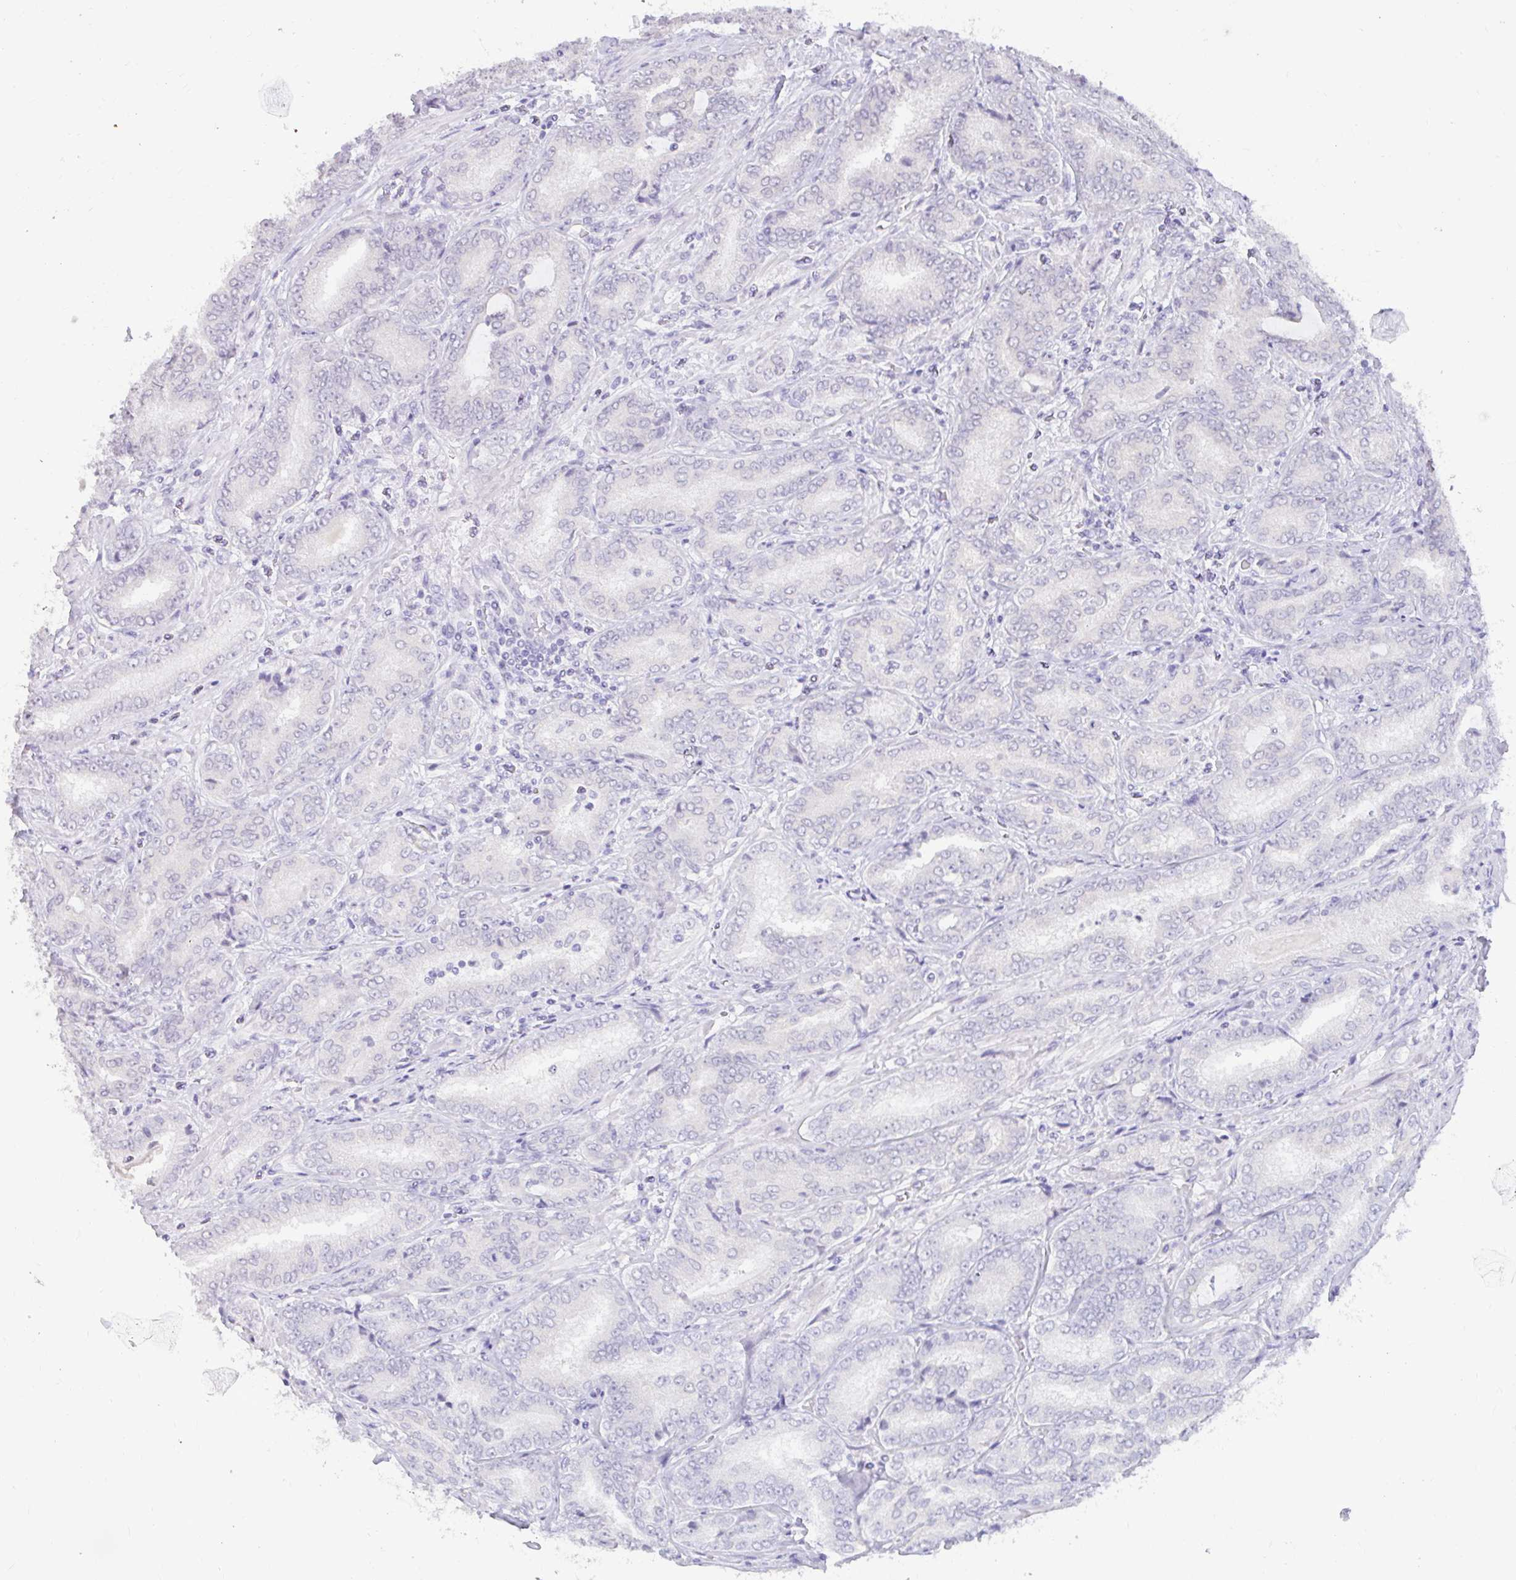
{"staining": {"intensity": "negative", "quantity": "none", "location": "none"}, "tissue": "prostate cancer", "cell_type": "Tumor cells", "image_type": "cancer", "snomed": [{"axis": "morphology", "description": "Adenocarcinoma, High grade"}, {"axis": "topography", "description": "Prostate"}], "caption": "An image of human prostate cancer is negative for staining in tumor cells.", "gene": "RGS16", "patient": {"sex": "male", "age": 72}}